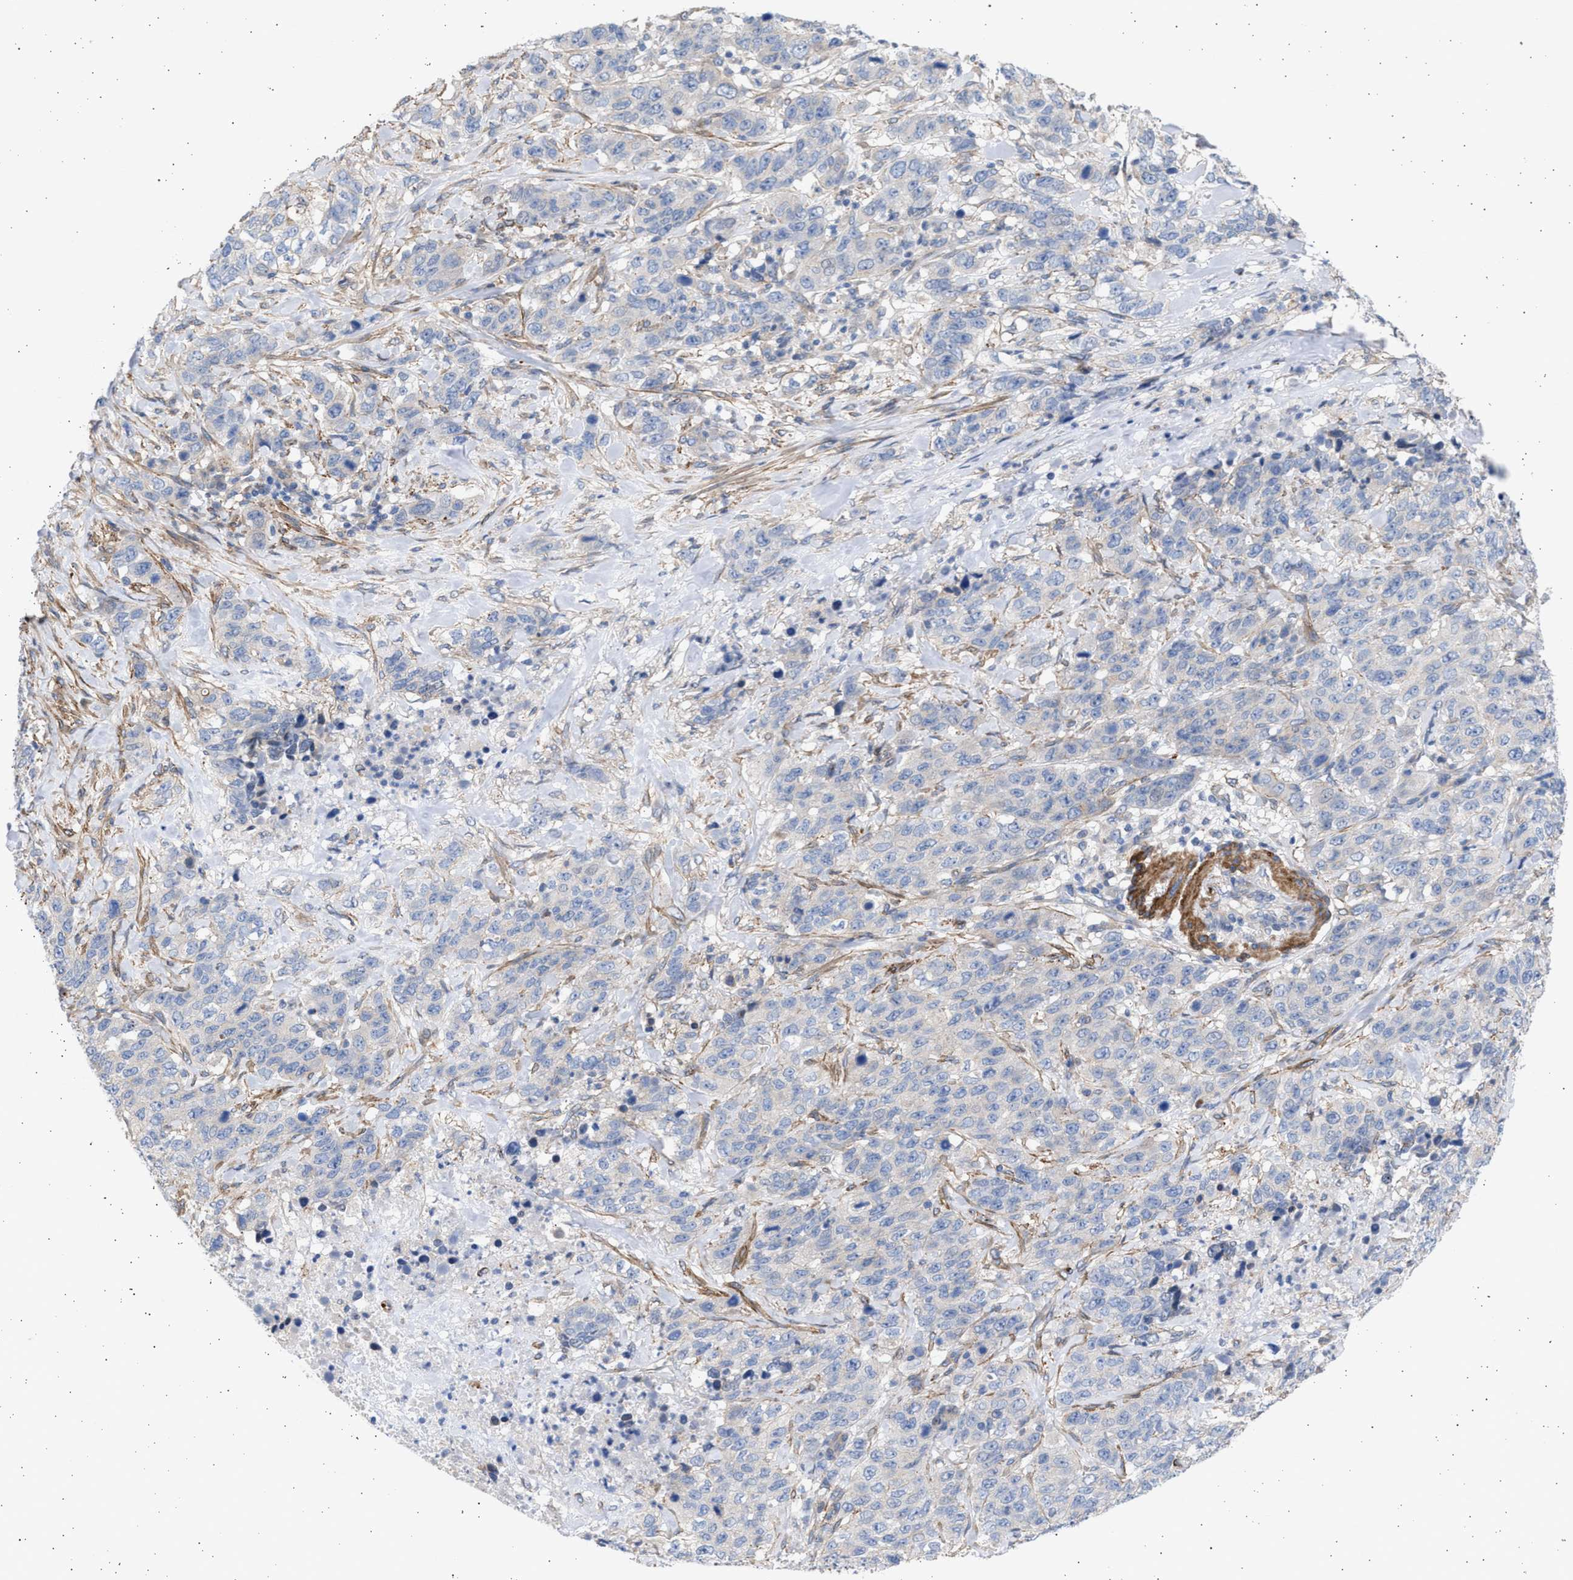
{"staining": {"intensity": "negative", "quantity": "none", "location": "none"}, "tissue": "stomach cancer", "cell_type": "Tumor cells", "image_type": "cancer", "snomed": [{"axis": "morphology", "description": "Adenocarcinoma, NOS"}, {"axis": "topography", "description": "Stomach"}], "caption": "High magnification brightfield microscopy of stomach adenocarcinoma stained with DAB (brown) and counterstained with hematoxylin (blue): tumor cells show no significant staining.", "gene": "NBR1", "patient": {"sex": "male", "age": 48}}